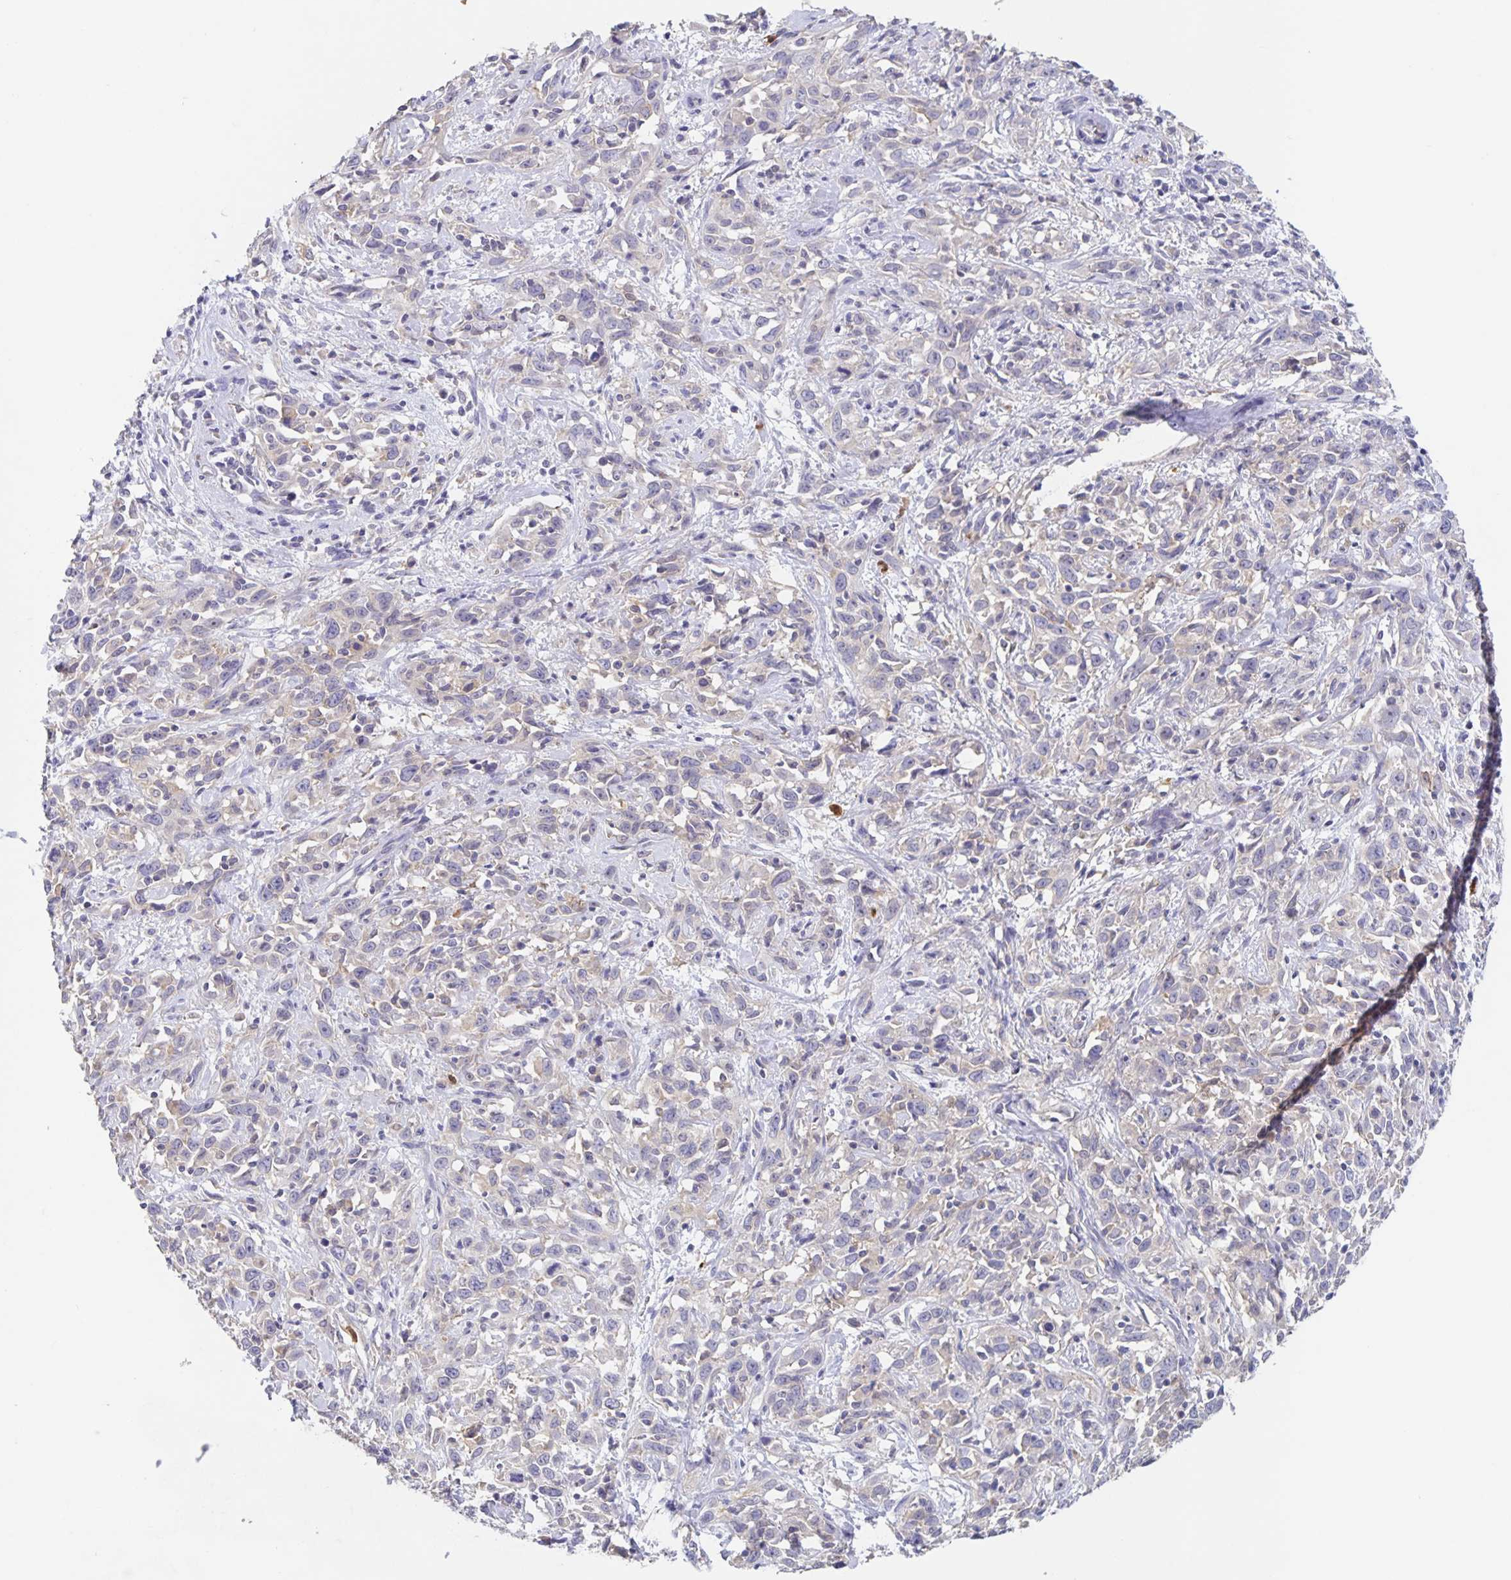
{"staining": {"intensity": "negative", "quantity": "none", "location": "none"}, "tissue": "cervical cancer", "cell_type": "Tumor cells", "image_type": "cancer", "snomed": [{"axis": "morphology", "description": "Adenocarcinoma, NOS"}, {"axis": "topography", "description": "Cervix"}], "caption": "This is an immunohistochemistry (IHC) image of adenocarcinoma (cervical). There is no staining in tumor cells.", "gene": "CDC42BPG", "patient": {"sex": "female", "age": 40}}